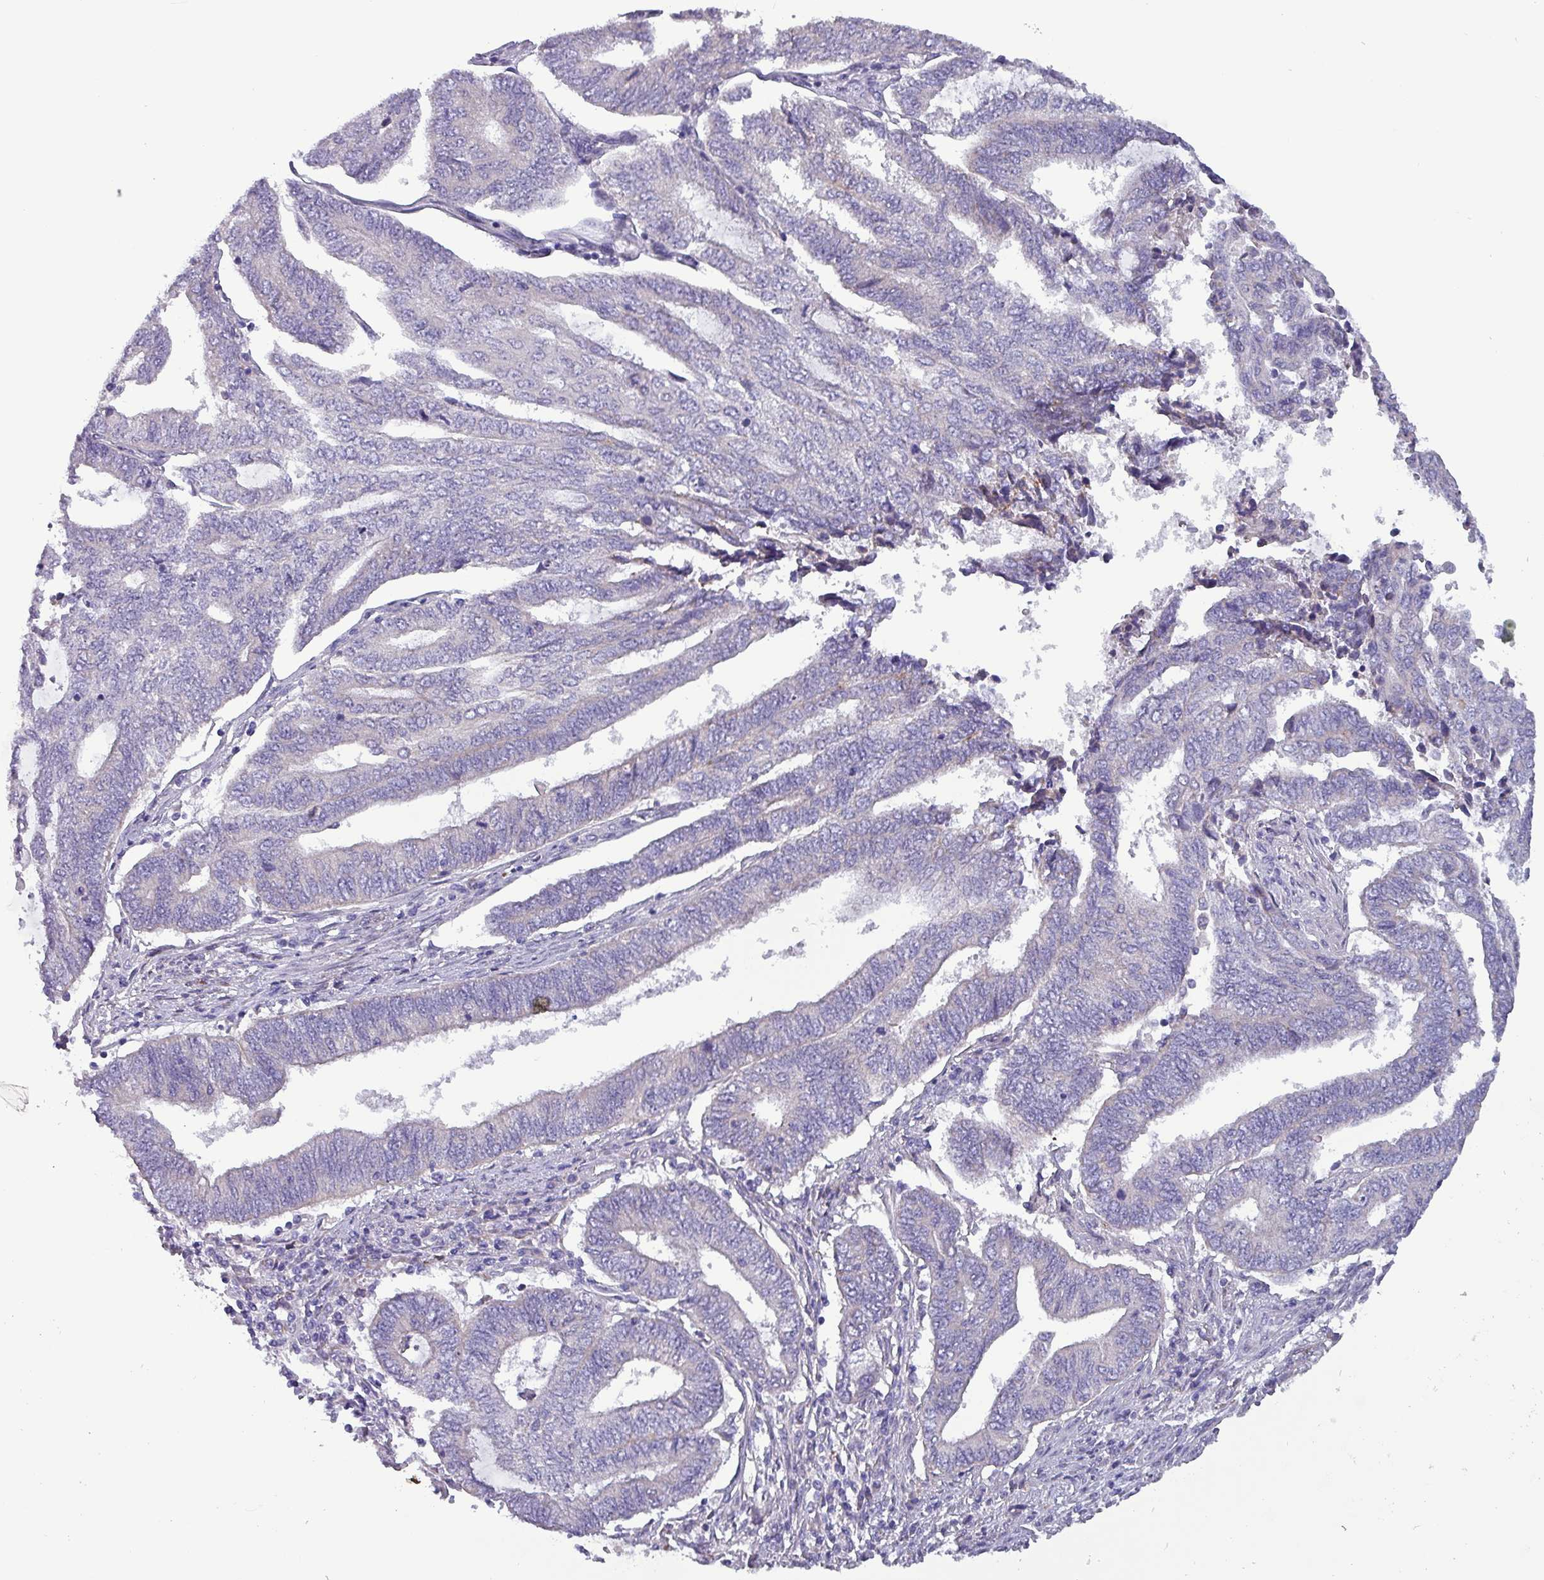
{"staining": {"intensity": "negative", "quantity": "none", "location": "none"}, "tissue": "endometrial cancer", "cell_type": "Tumor cells", "image_type": "cancer", "snomed": [{"axis": "morphology", "description": "Adenocarcinoma, NOS"}, {"axis": "topography", "description": "Uterus"}, {"axis": "topography", "description": "Endometrium"}], "caption": "Tumor cells show no significant protein staining in adenocarcinoma (endometrial).", "gene": "HSD3B7", "patient": {"sex": "female", "age": 70}}